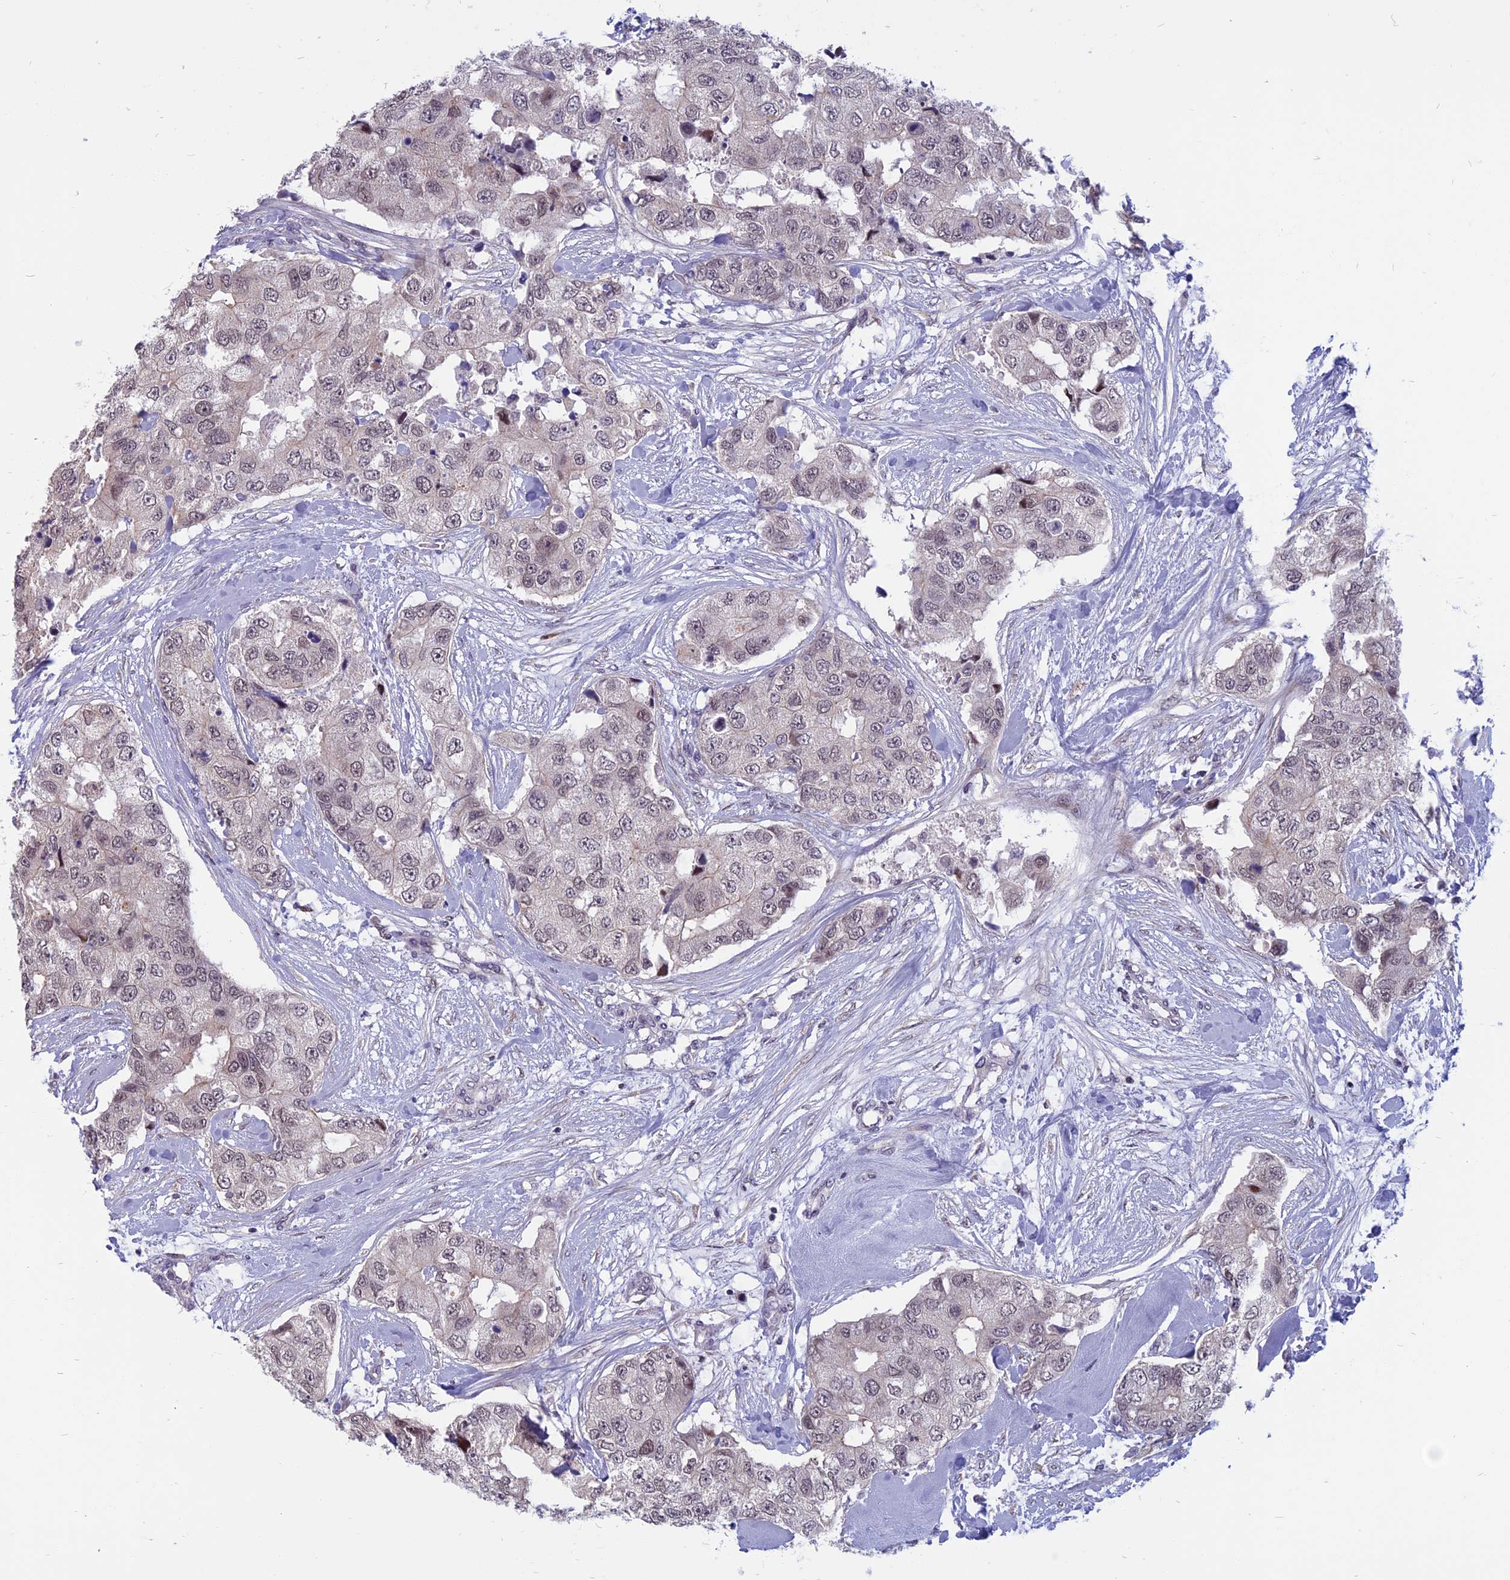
{"staining": {"intensity": "negative", "quantity": "none", "location": "none"}, "tissue": "breast cancer", "cell_type": "Tumor cells", "image_type": "cancer", "snomed": [{"axis": "morphology", "description": "Duct carcinoma"}, {"axis": "topography", "description": "Breast"}], "caption": "The immunohistochemistry histopathology image has no significant expression in tumor cells of breast cancer (invasive ductal carcinoma) tissue.", "gene": "CCDC113", "patient": {"sex": "female", "age": 62}}